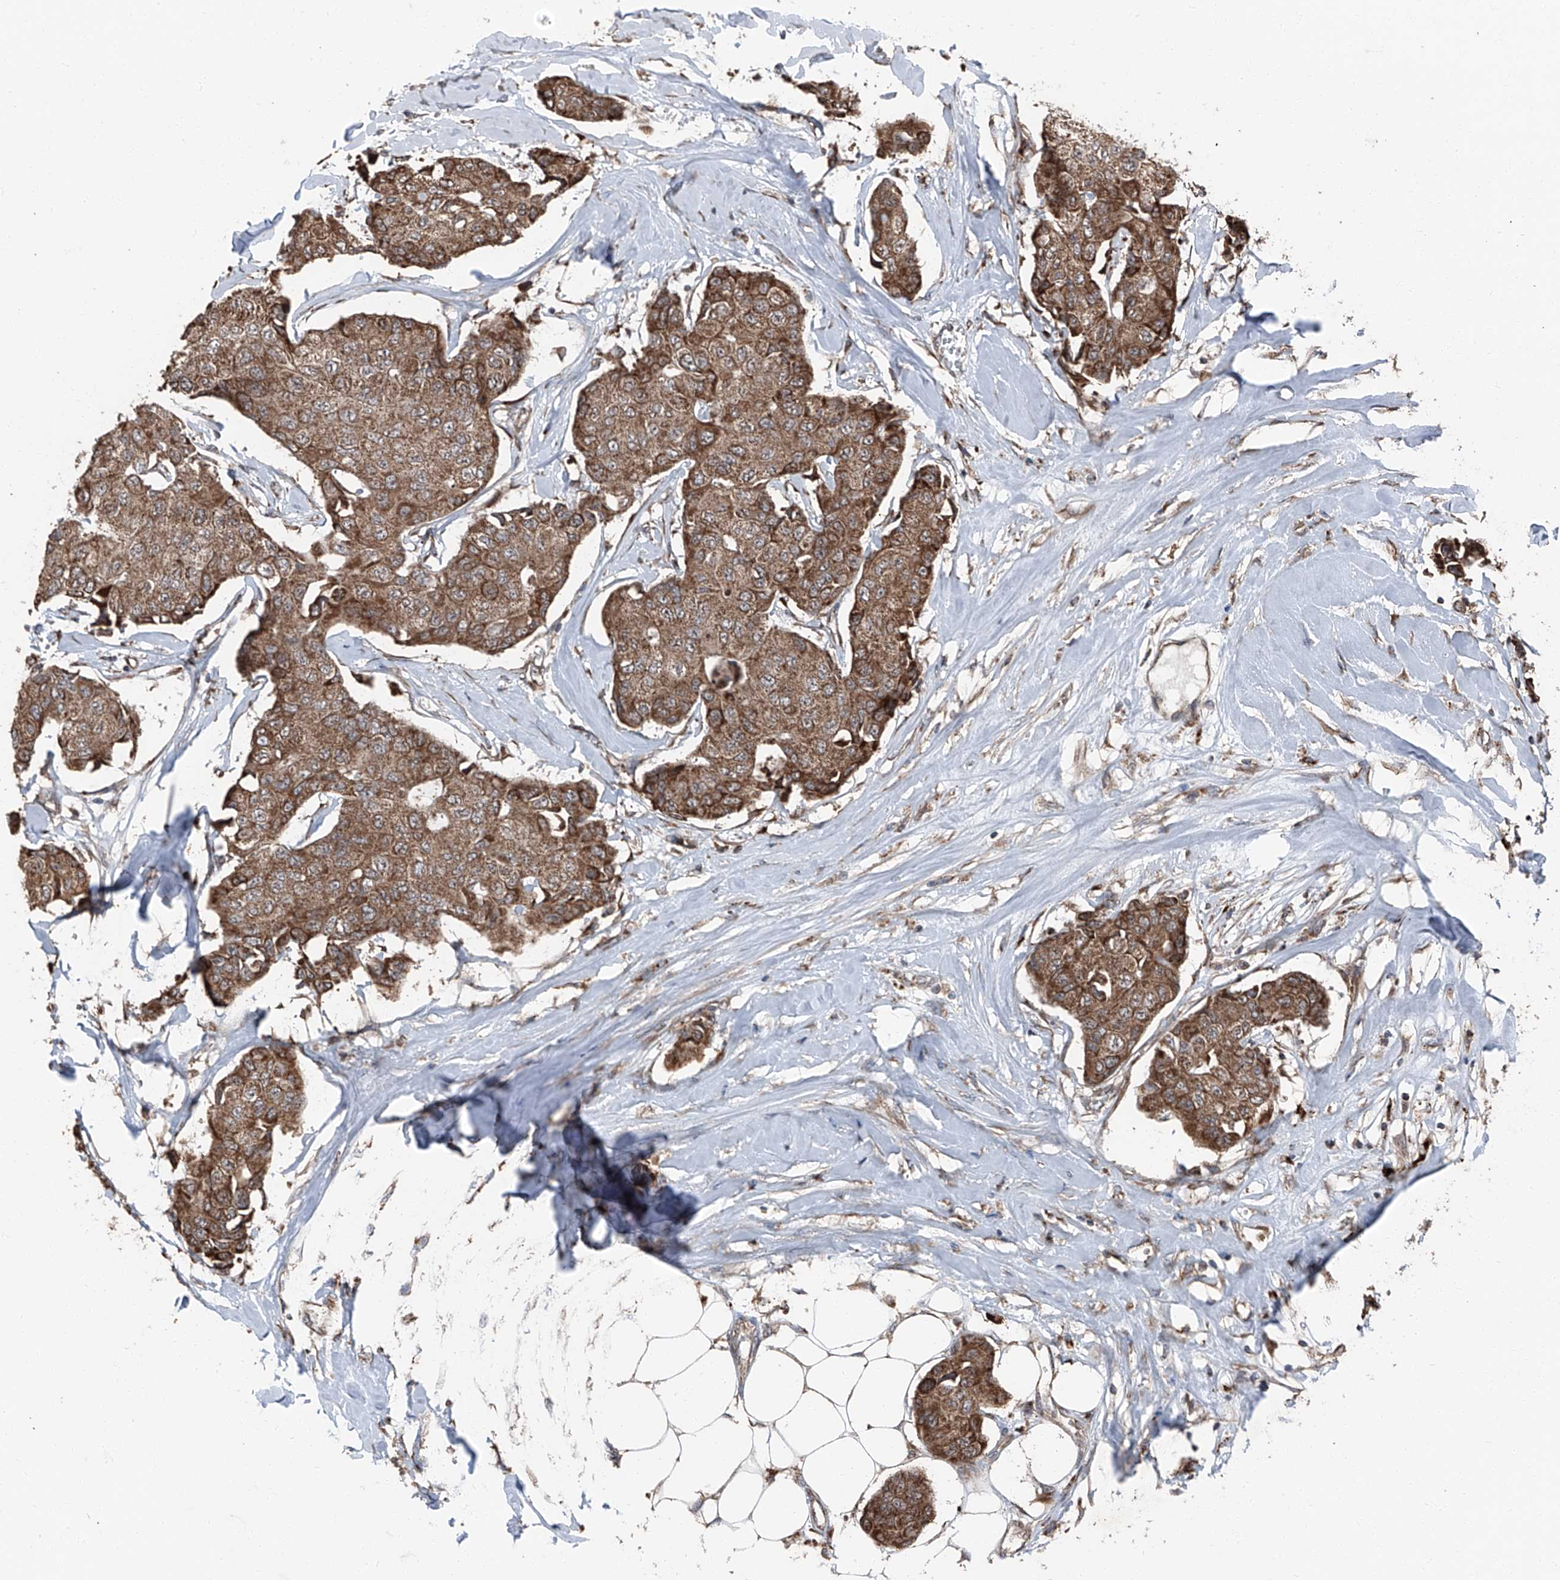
{"staining": {"intensity": "moderate", "quantity": ">75%", "location": "cytoplasmic/membranous"}, "tissue": "breast cancer", "cell_type": "Tumor cells", "image_type": "cancer", "snomed": [{"axis": "morphology", "description": "Duct carcinoma"}, {"axis": "topography", "description": "Breast"}], "caption": "Human breast cancer stained for a protein (brown) shows moderate cytoplasmic/membranous positive staining in about >75% of tumor cells.", "gene": "LIMK1", "patient": {"sex": "female", "age": 80}}